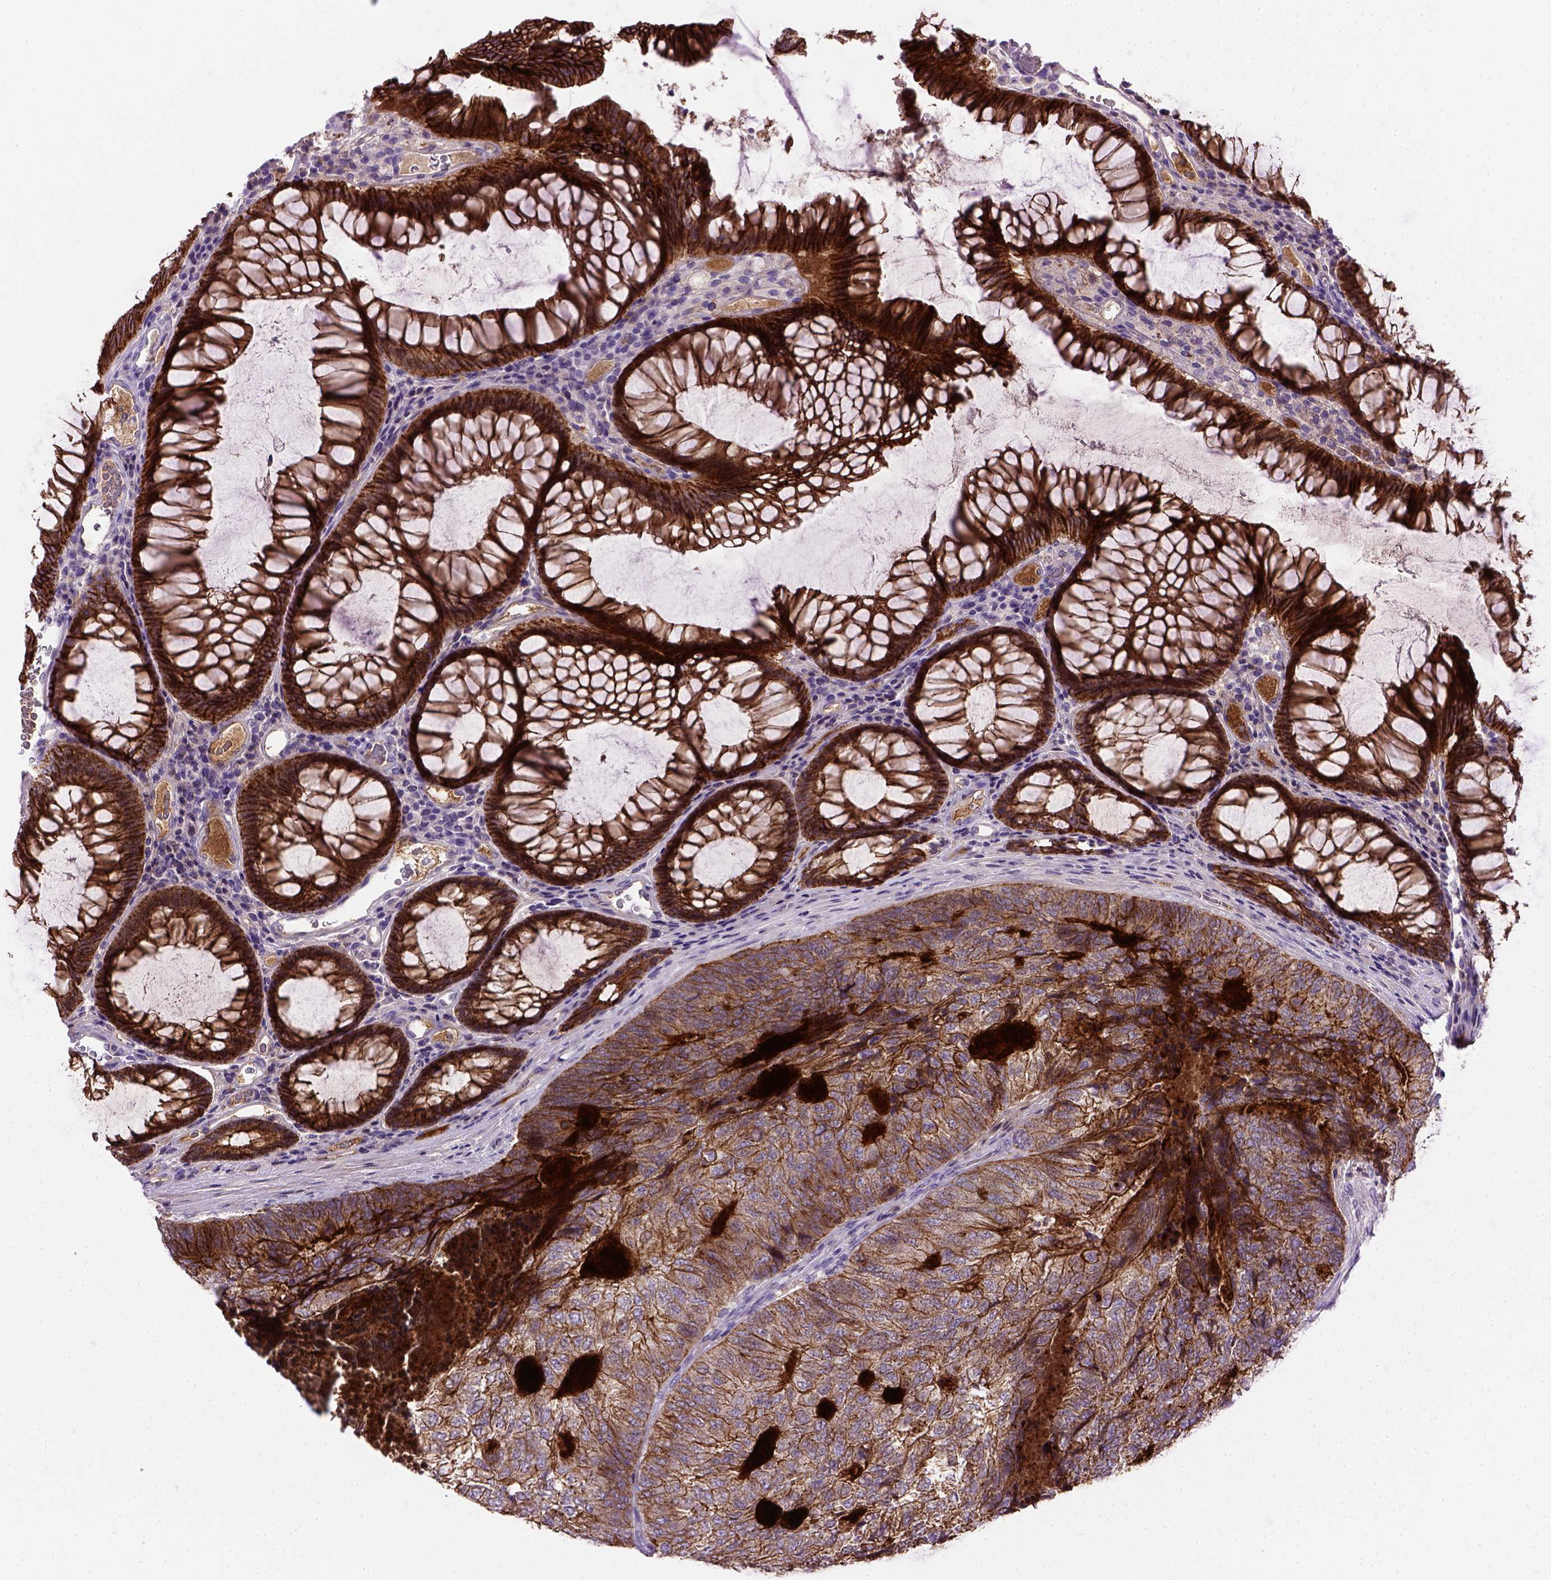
{"staining": {"intensity": "strong", "quantity": ">75%", "location": "cytoplasmic/membranous"}, "tissue": "colorectal cancer", "cell_type": "Tumor cells", "image_type": "cancer", "snomed": [{"axis": "morphology", "description": "Adenocarcinoma, NOS"}, {"axis": "topography", "description": "Colon"}], "caption": "Protein staining of colorectal cancer (adenocarcinoma) tissue displays strong cytoplasmic/membranous staining in about >75% of tumor cells.", "gene": "CDH1", "patient": {"sex": "female", "age": 67}}